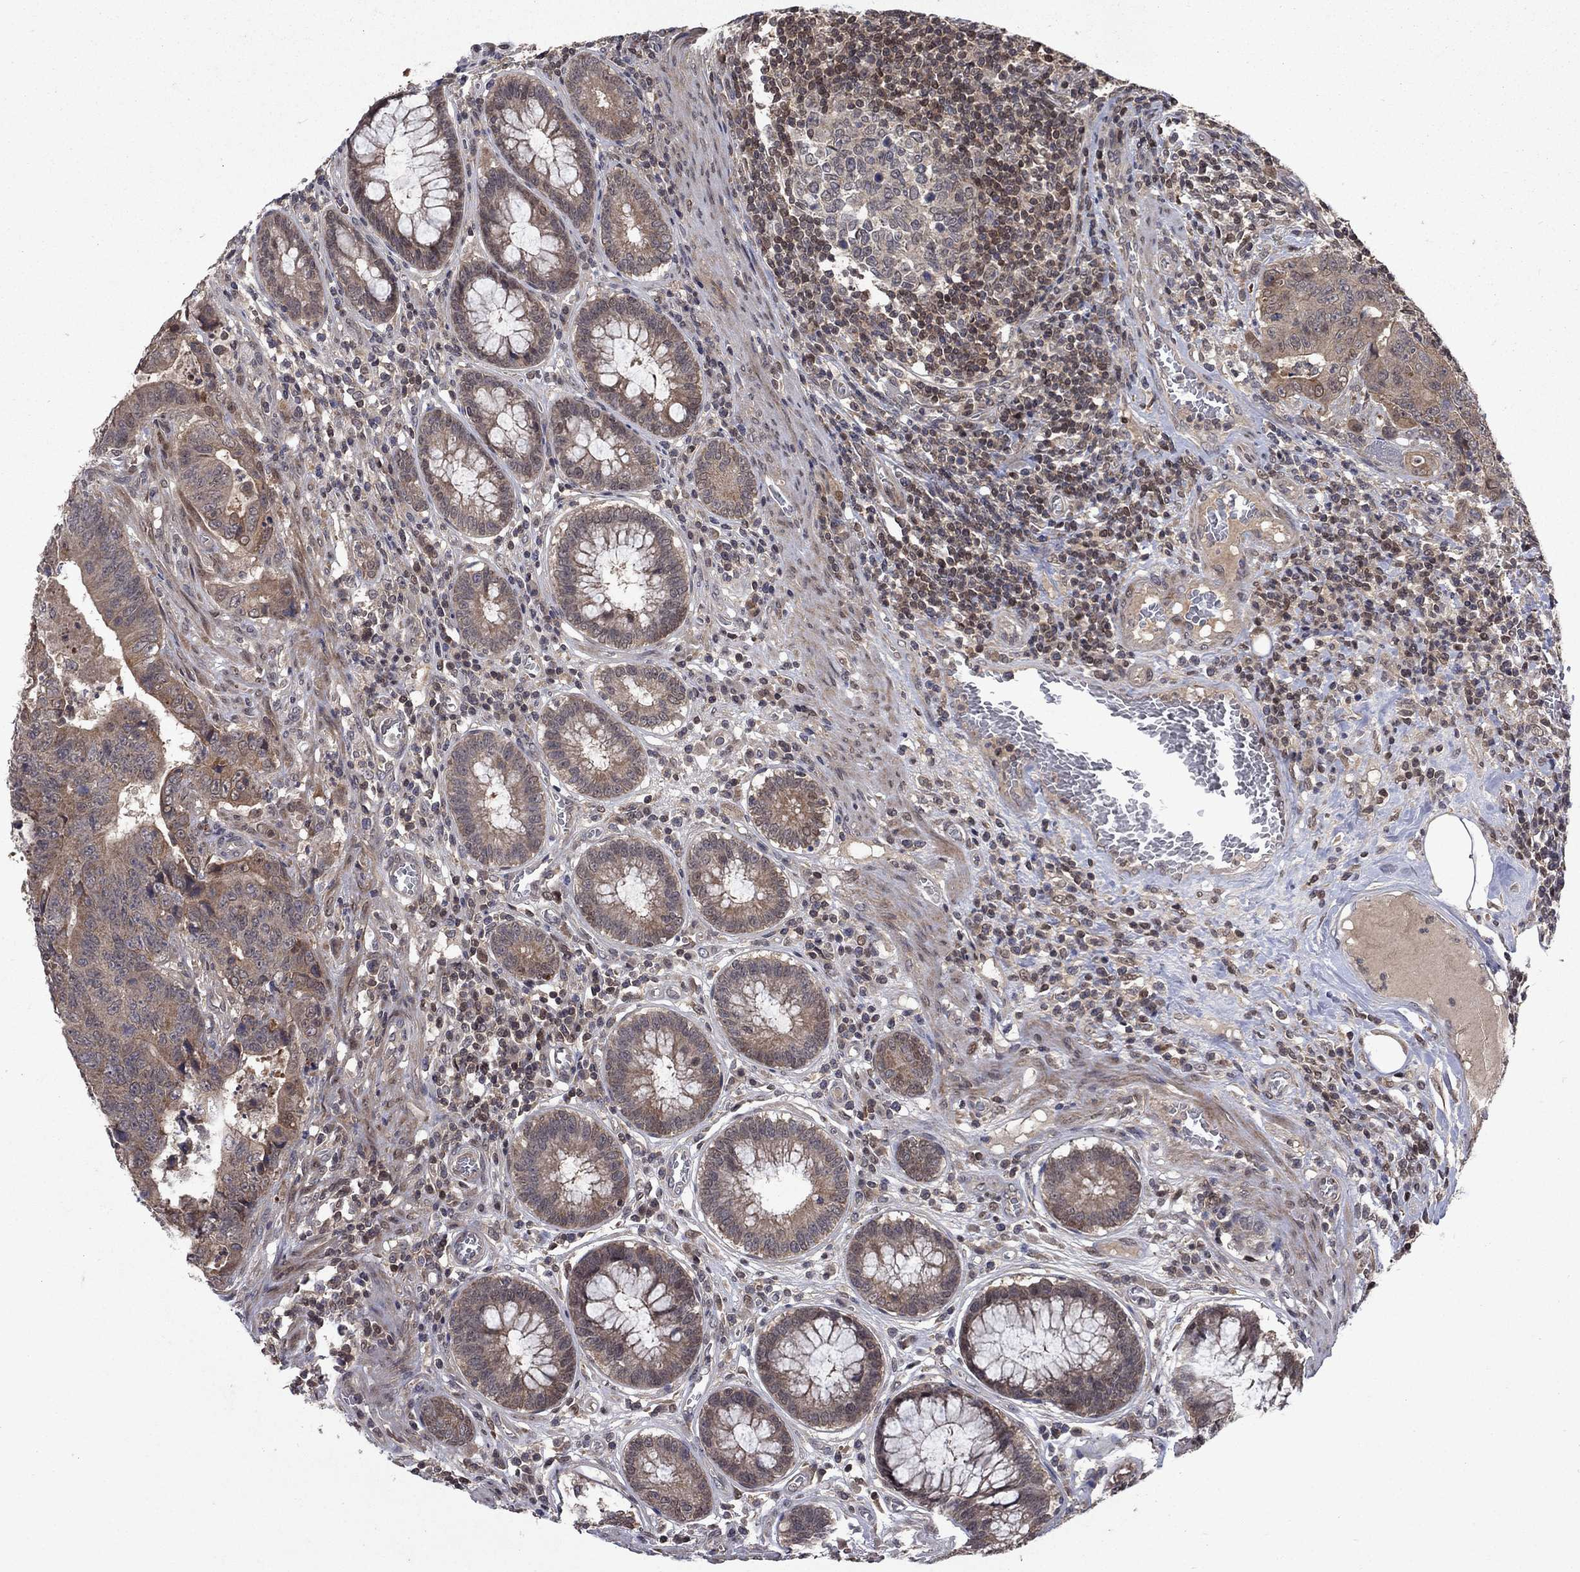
{"staining": {"intensity": "moderate", "quantity": "<25%", "location": "cytoplasmic/membranous"}, "tissue": "colorectal cancer", "cell_type": "Tumor cells", "image_type": "cancer", "snomed": [{"axis": "morphology", "description": "Adenocarcinoma, NOS"}, {"axis": "topography", "description": "Colon"}], "caption": "Colorectal cancer (adenocarcinoma) stained with immunohistochemistry (IHC) demonstrates moderate cytoplasmic/membranous expression in approximately <25% of tumor cells. (DAB IHC with brightfield microscopy, high magnification).", "gene": "IAH1", "patient": {"sex": "female", "age": 48}}